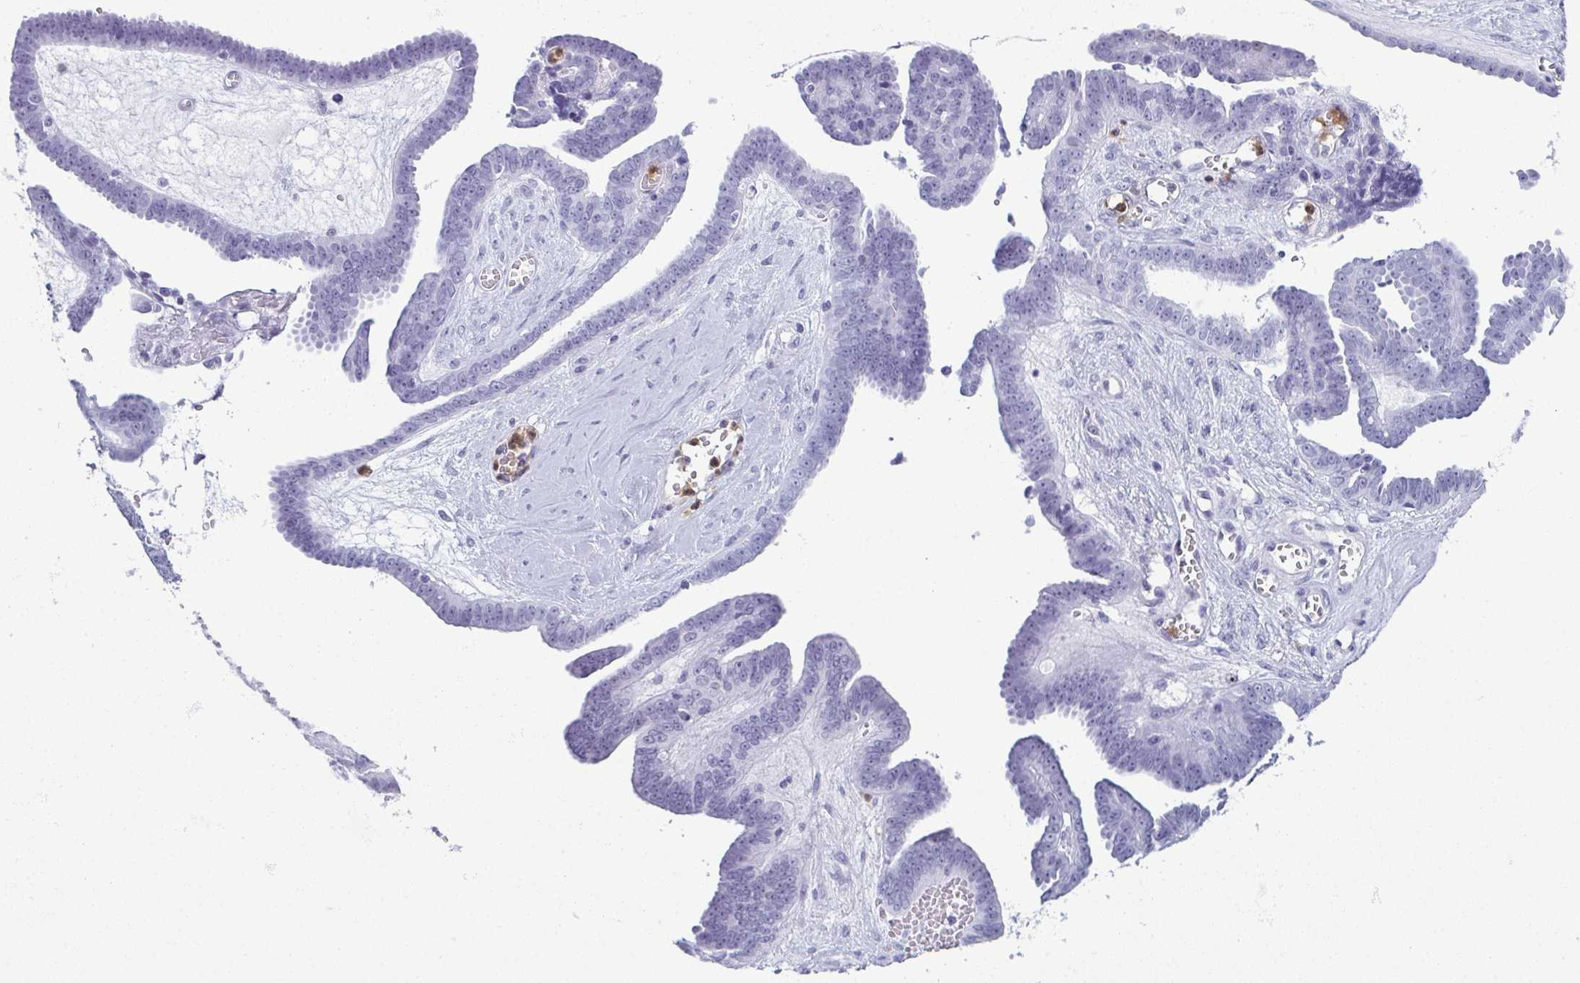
{"staining": {"intensity": "negative", "quantity": "none", "location": "none"}, "tissue": "ovarian cancer", "cell_type": "Tumor cells", "image_type": "cancer", "snomed": [{"axis": "morphology", "description": "Cystadenocarcinoma, serous, NOS"}, {"axis": "topography", "description": "Ovary"}], "caption": "Immunohistochemistry (IHC) micrograph of ovarian cancer (serous cystadenocarcinoma) stained for a protein (brown), which exhibits no staining in tumor cells. (DAB immunohistochemistry with hematoxylin counter stain).", "gene": "CDA", "patient": {"sex": "female", "age": 71}}